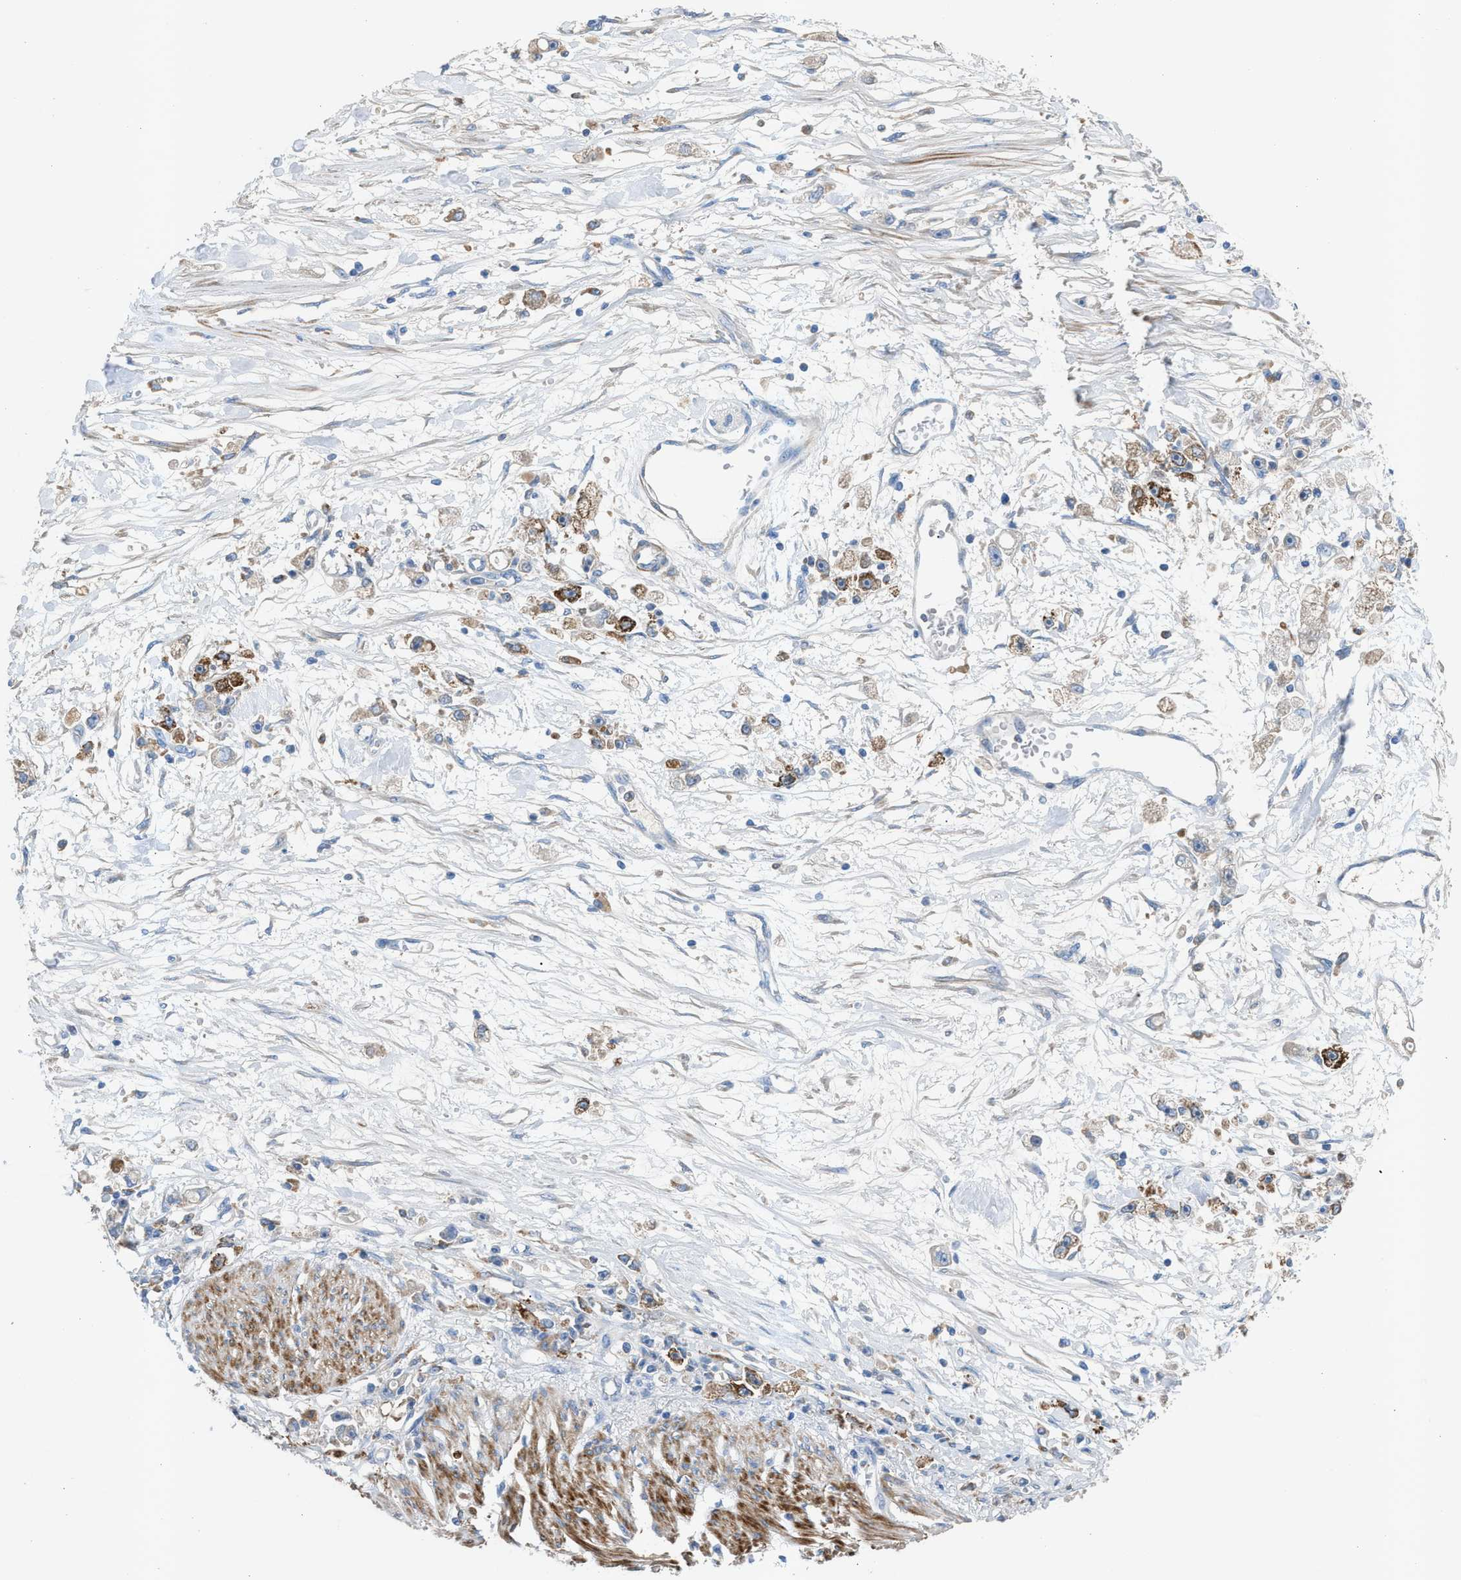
{"staining": {"intensity": "moderate", "quantity": "25%-75%", "location": "cytoplasmic/membranous"}, "tissue": "stomach cancer", "cell_type": "Tumor cells", "image_type": "cancer", "snomed": [{"axis": "morphology", "description": "Adenocarcinoma, NOS"}, {"axis": "topography", "description": "Stomach"}], "caption": "Immunohistochemical staining of human stomach cancer exhibits medium levels of moderate cytoplasmic/membranous protein positivity in approximately 25%-75% of tumor cells. The staining is performed using DAB brown chromogen to label protein expression. The nuclei are counter-stained blue using hematoxylin.", "gene": "AOAH", "patient": {"sex": "female", "age": 59}}